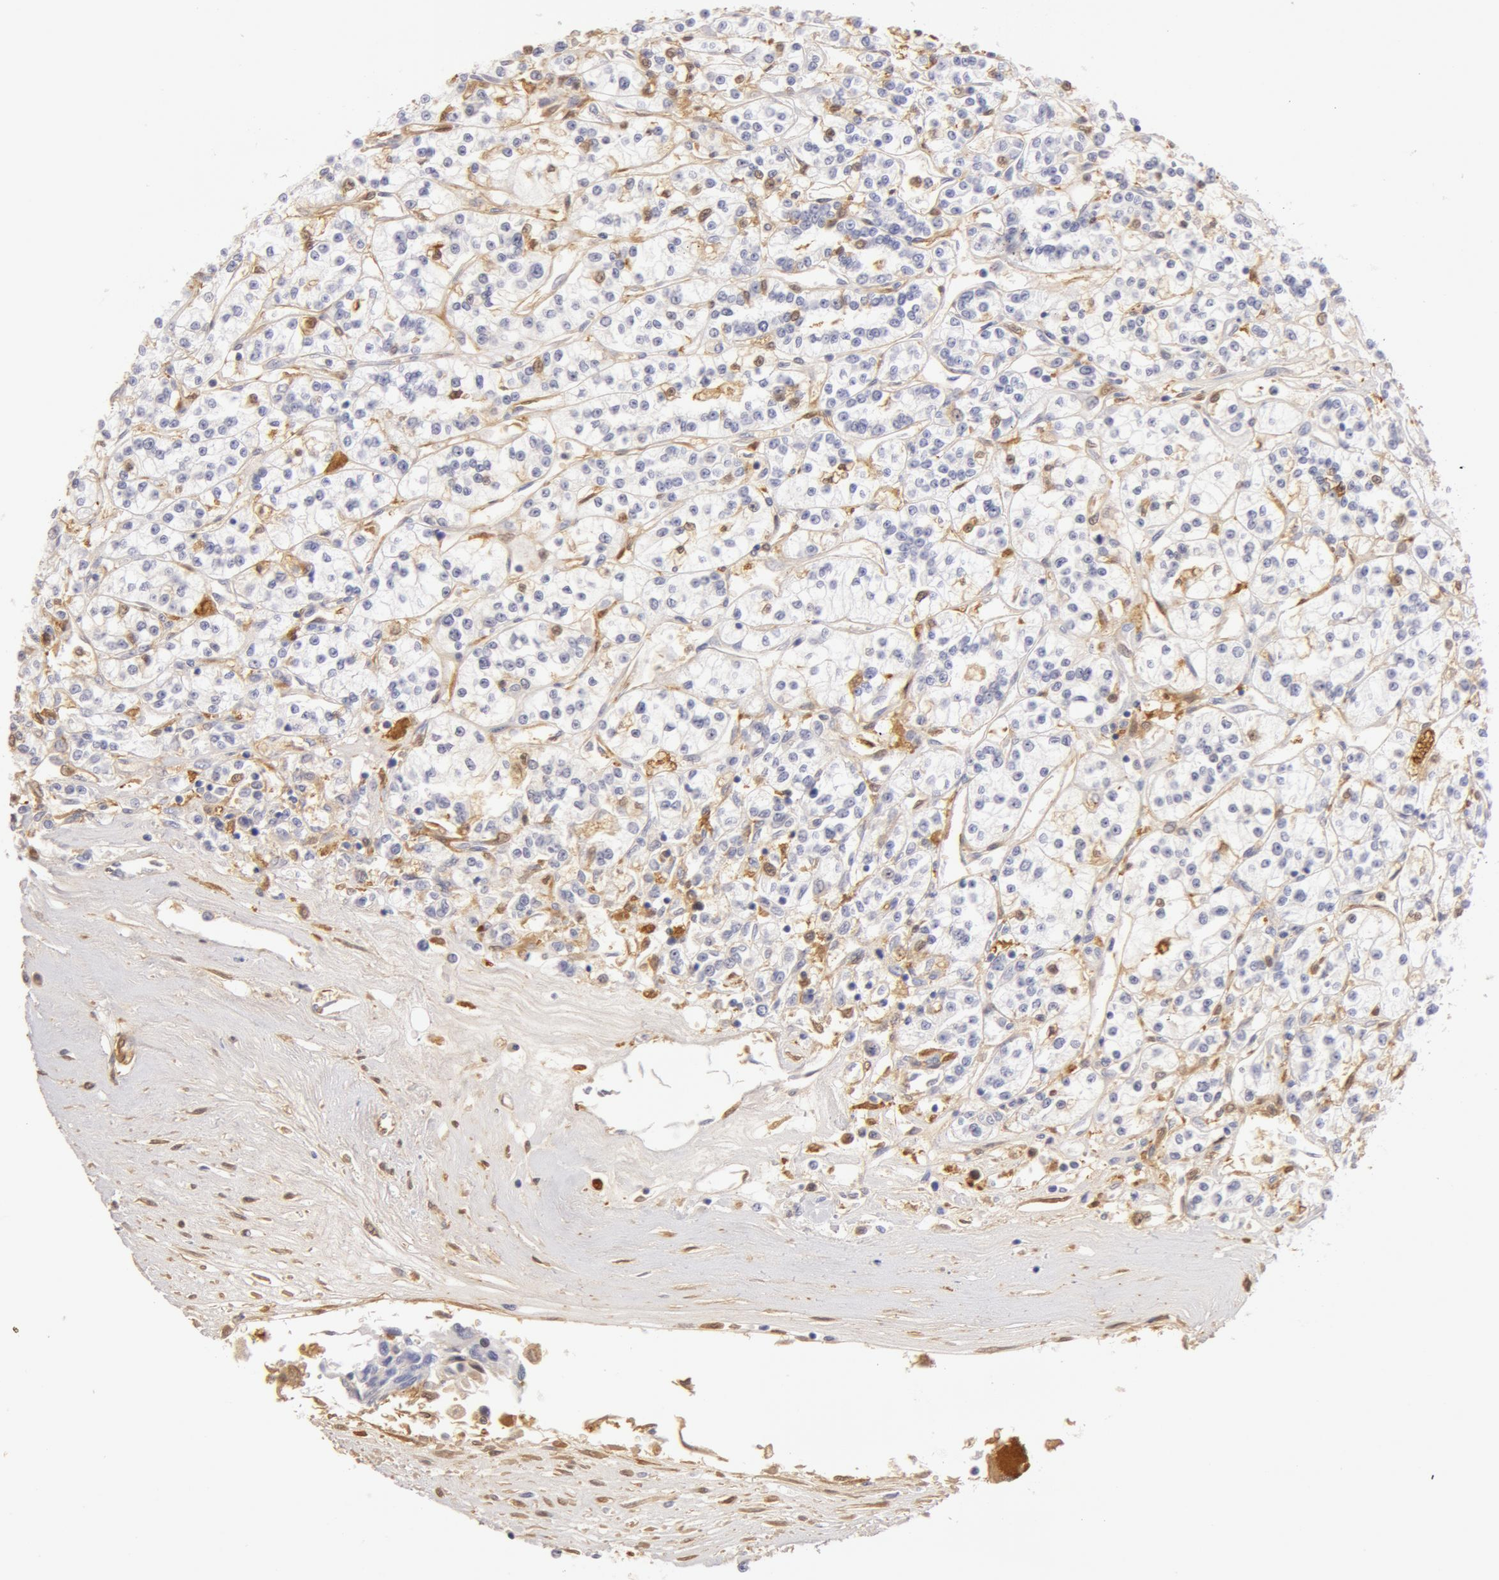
{"staining": {"intensity": "negative", "quantity": "none", "location": "none"}, "tissue": "renal cancer", "cell_type": "Tumor cells", "image_type": "cancer", "snomed": [{"axis": "morphology", "description": "Adenocarcinoma, NOS"}, {"axis": "topography", "description": "Kidney"}], "caption": "Adenocarcinoma (renal) was stained to show a protein in brown. There is no significant expression in tumor cells.", "gene": "AHSG", "patient": {"sex": "female", "age": 76}}